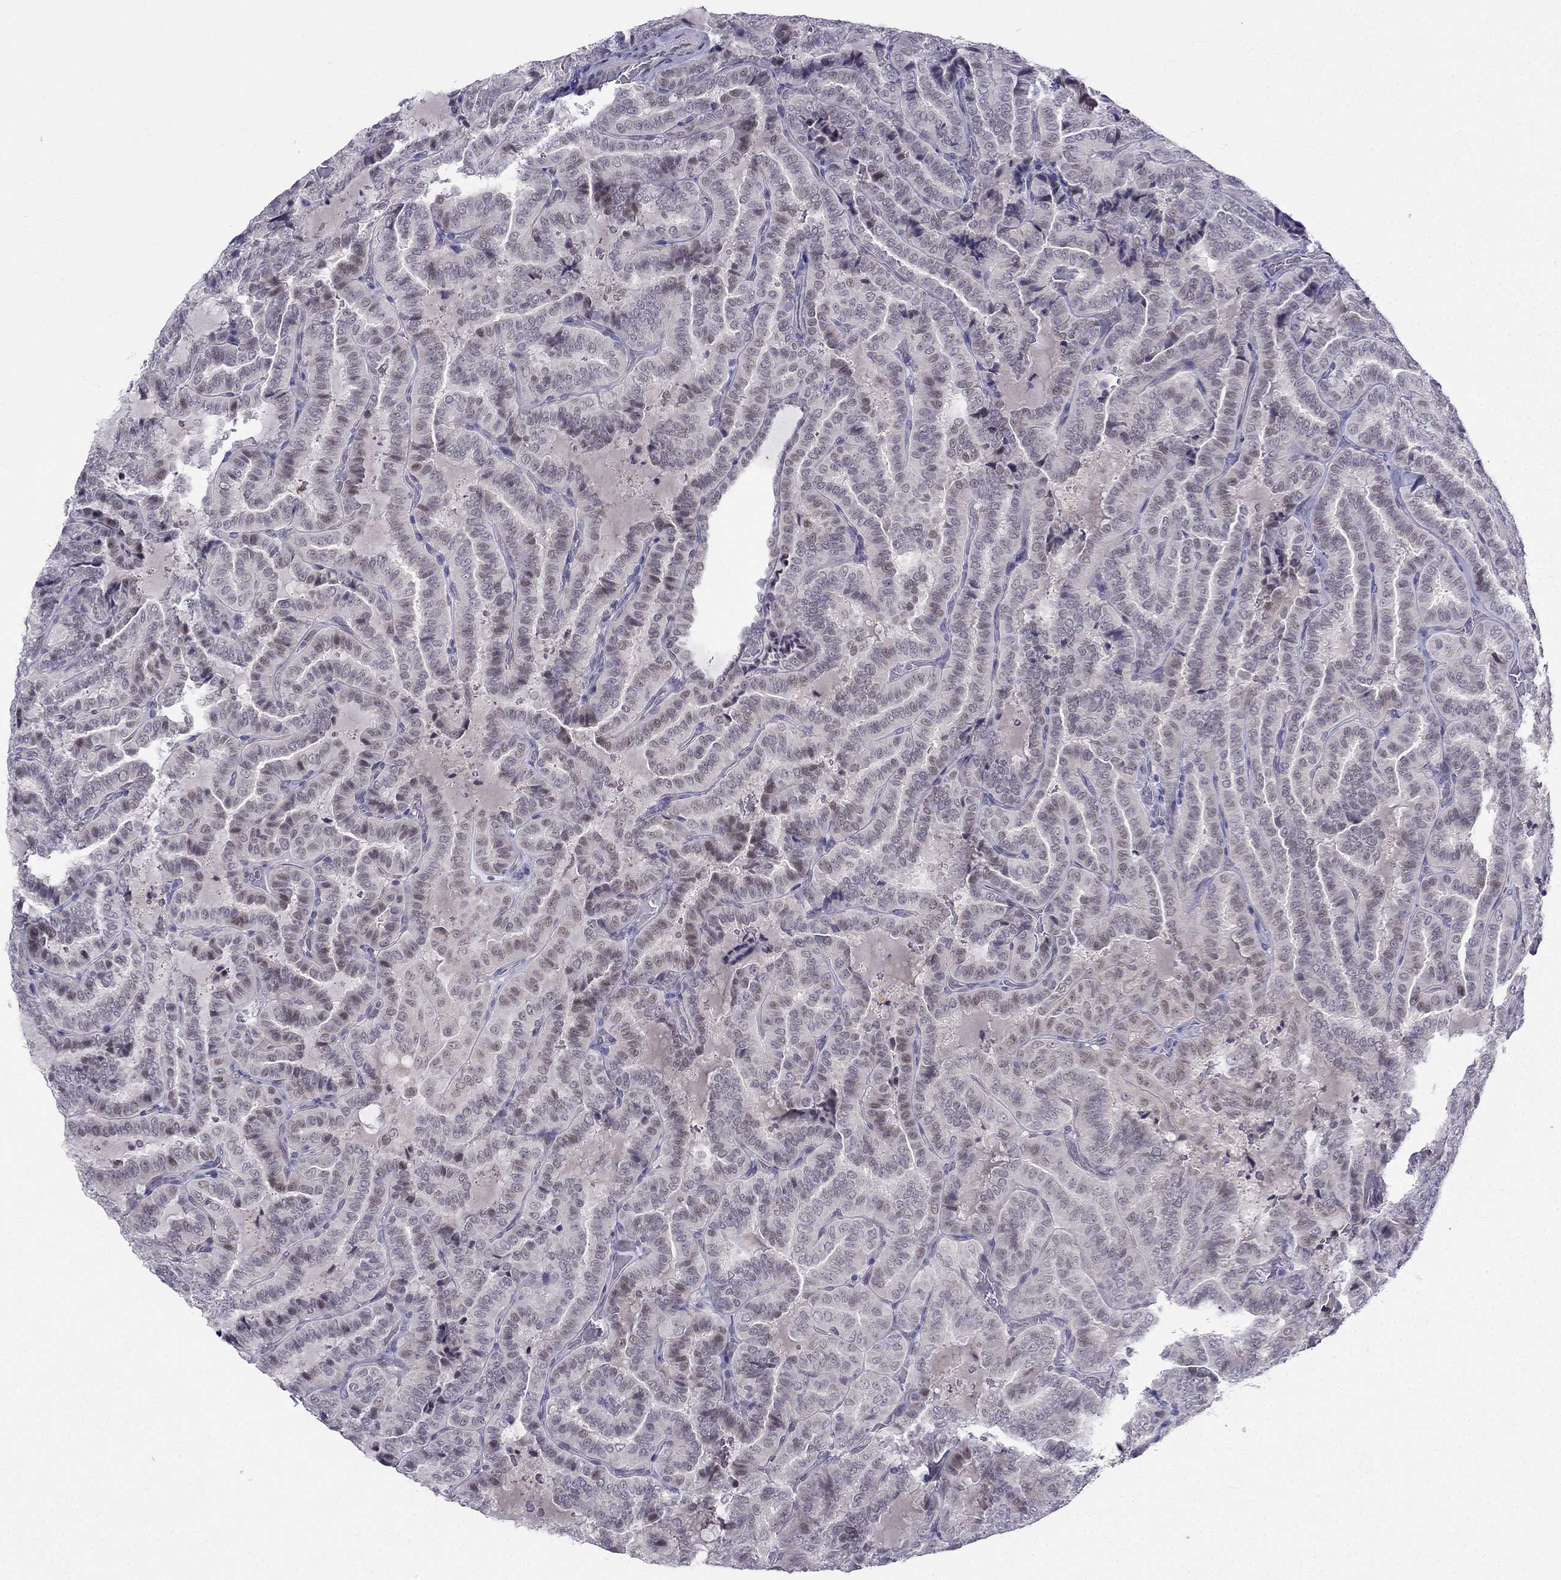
{"staining": {"intensity": "negative", "quantity": "none", "location": "none"}, "tissue": "thyroid cancer", "cell_type": "Tumor cells", "image_type": "cancer", "snomed": [{"axis": "morphology", "description": "Papillary adenocarcinoma, NOS"}, {"axis": "topography", "description": "Thyroid gland"}], "caption": "Immunohistochemistry histopathology image of neoplastic tissue: human thyroid cancer (papillary adenocarcinoma) stained with DAB (3,3'-diaminobenzidine) demonstrates no significant protein expression in tumor cells.", "gene": "BAG5", "patient": {"sex": "female", "age": 39}}